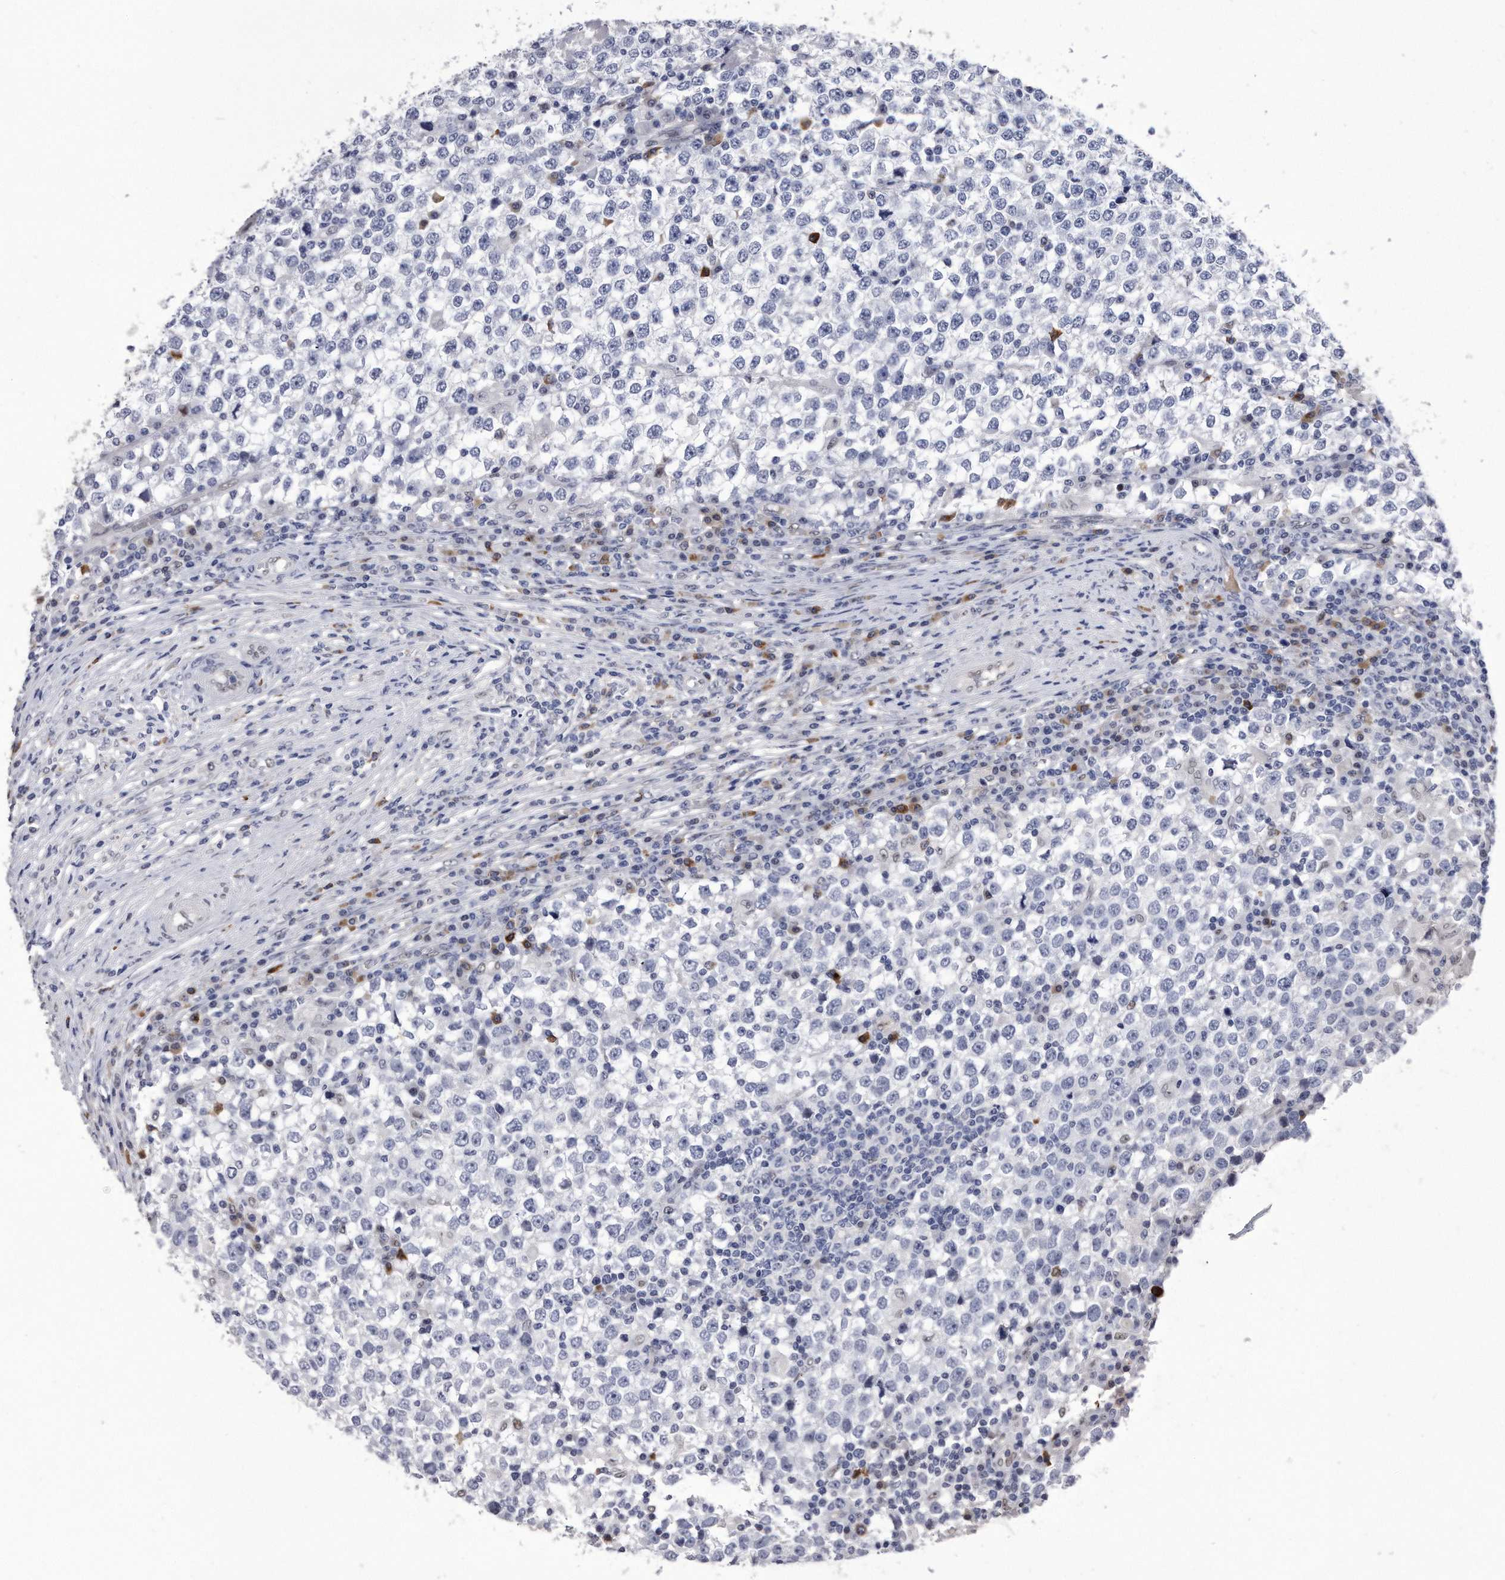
{"staining": {"intensity": "negative", "quantity": "none", "location": "none"}, "tissue": "testis cancer", "cell_type": "Tumor cells", "image_type": "cancer", "snomed": [{"axis": "morphology", "description": "Seminoma, NOS"}, {"axis": "topography", "description": "Testis"}], "caption": "Testis cancer (seminoma) was stained to show a protein in brown. There is no significant staining in tumor cells. (Stains: DAB IHC with hematoxylin counter stain, Microscopy: brightfield microscopy at high magnification).", "gene": "KCTD8", "patient": {"sex": "male", "age": 65}}